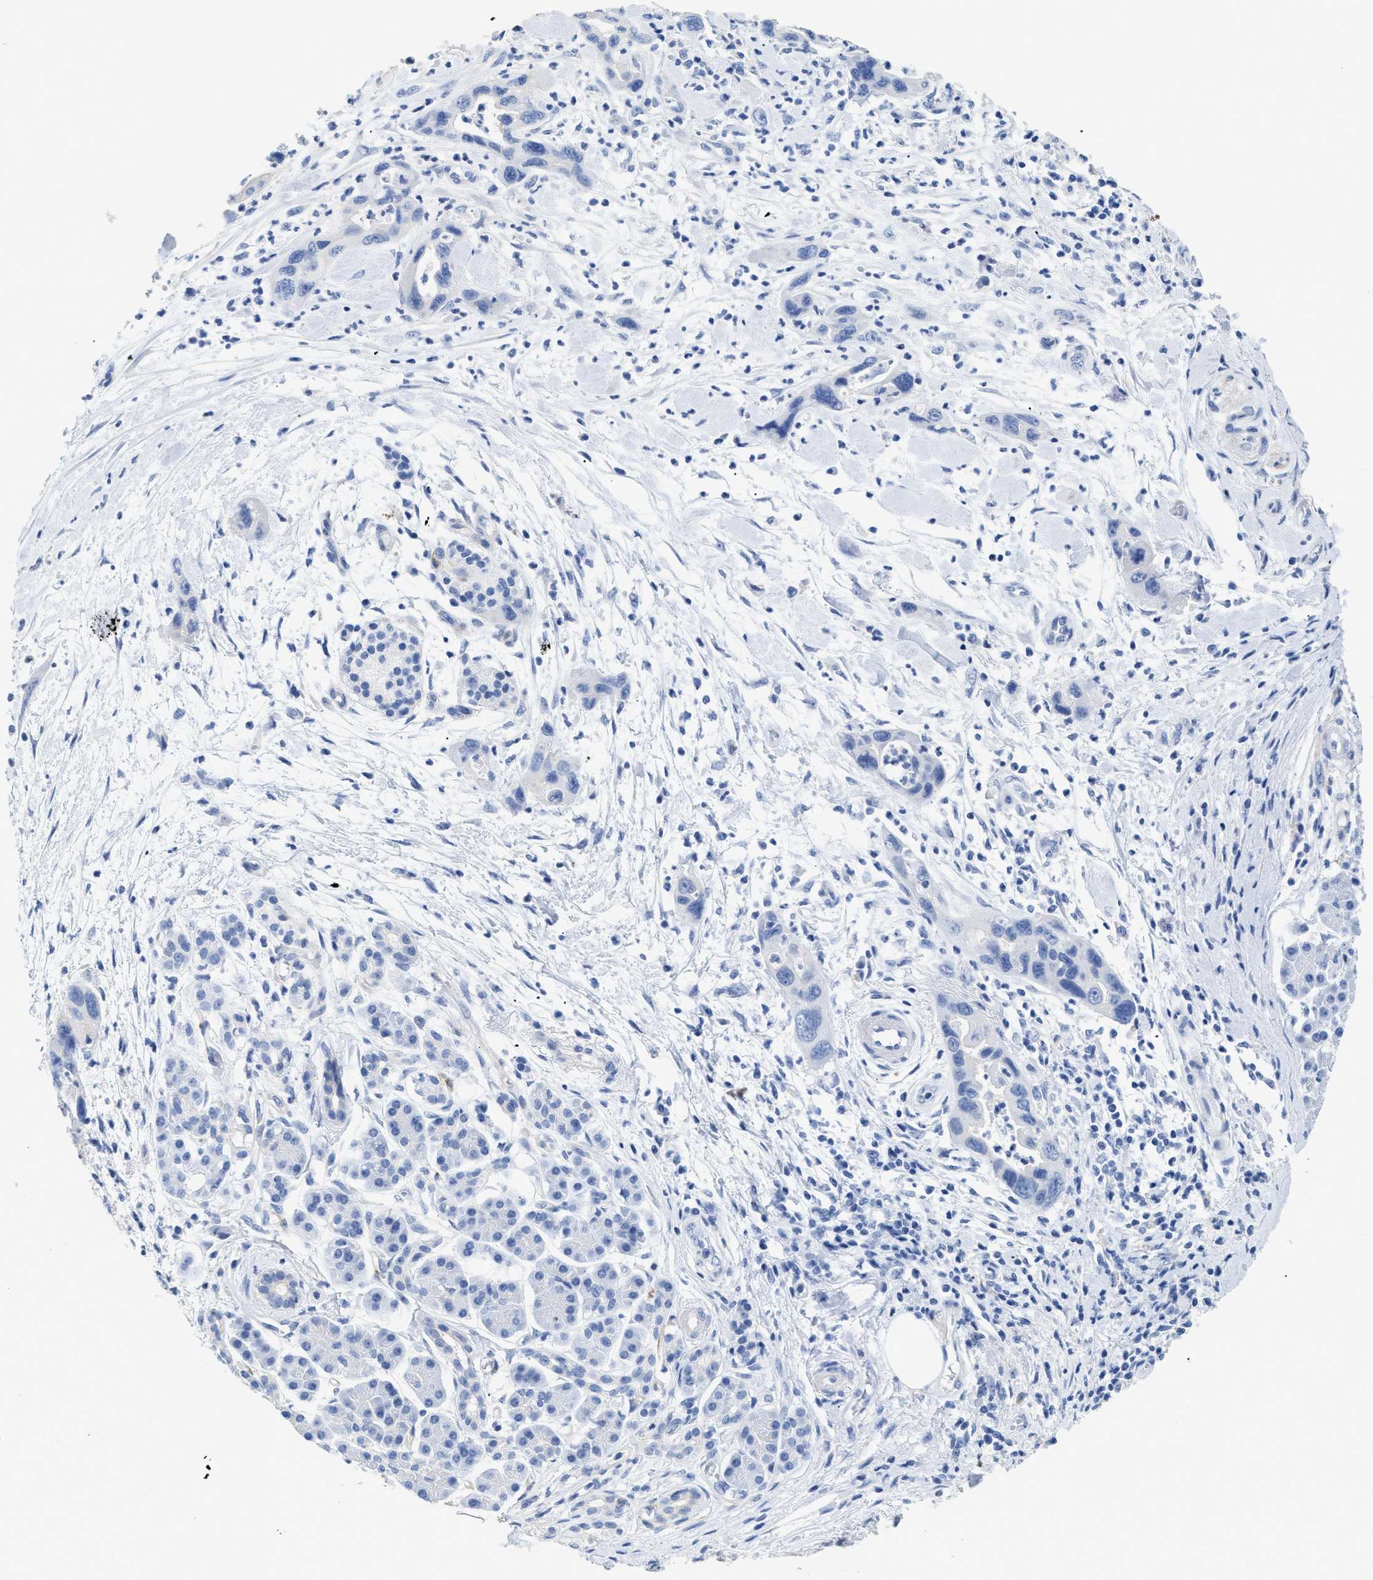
{"staining": {"intensity": "negative", "quantity": "none", "location": "none"}, "tissue": "pancreatic cancer", "cell_type": "Tumor cells", "image_type": "cancer", "snomed": [{"axis": "morphology", "description": "Adenocarcinoma, NOS"}, {"axis": "topography", "description": "Pancreas"}], "caption": "Pancreatic cancer stained for a protein using IHC displays no expression tumor cells.", "gene": "DLC1", "patient": {"sex": "female", "age": 70}}